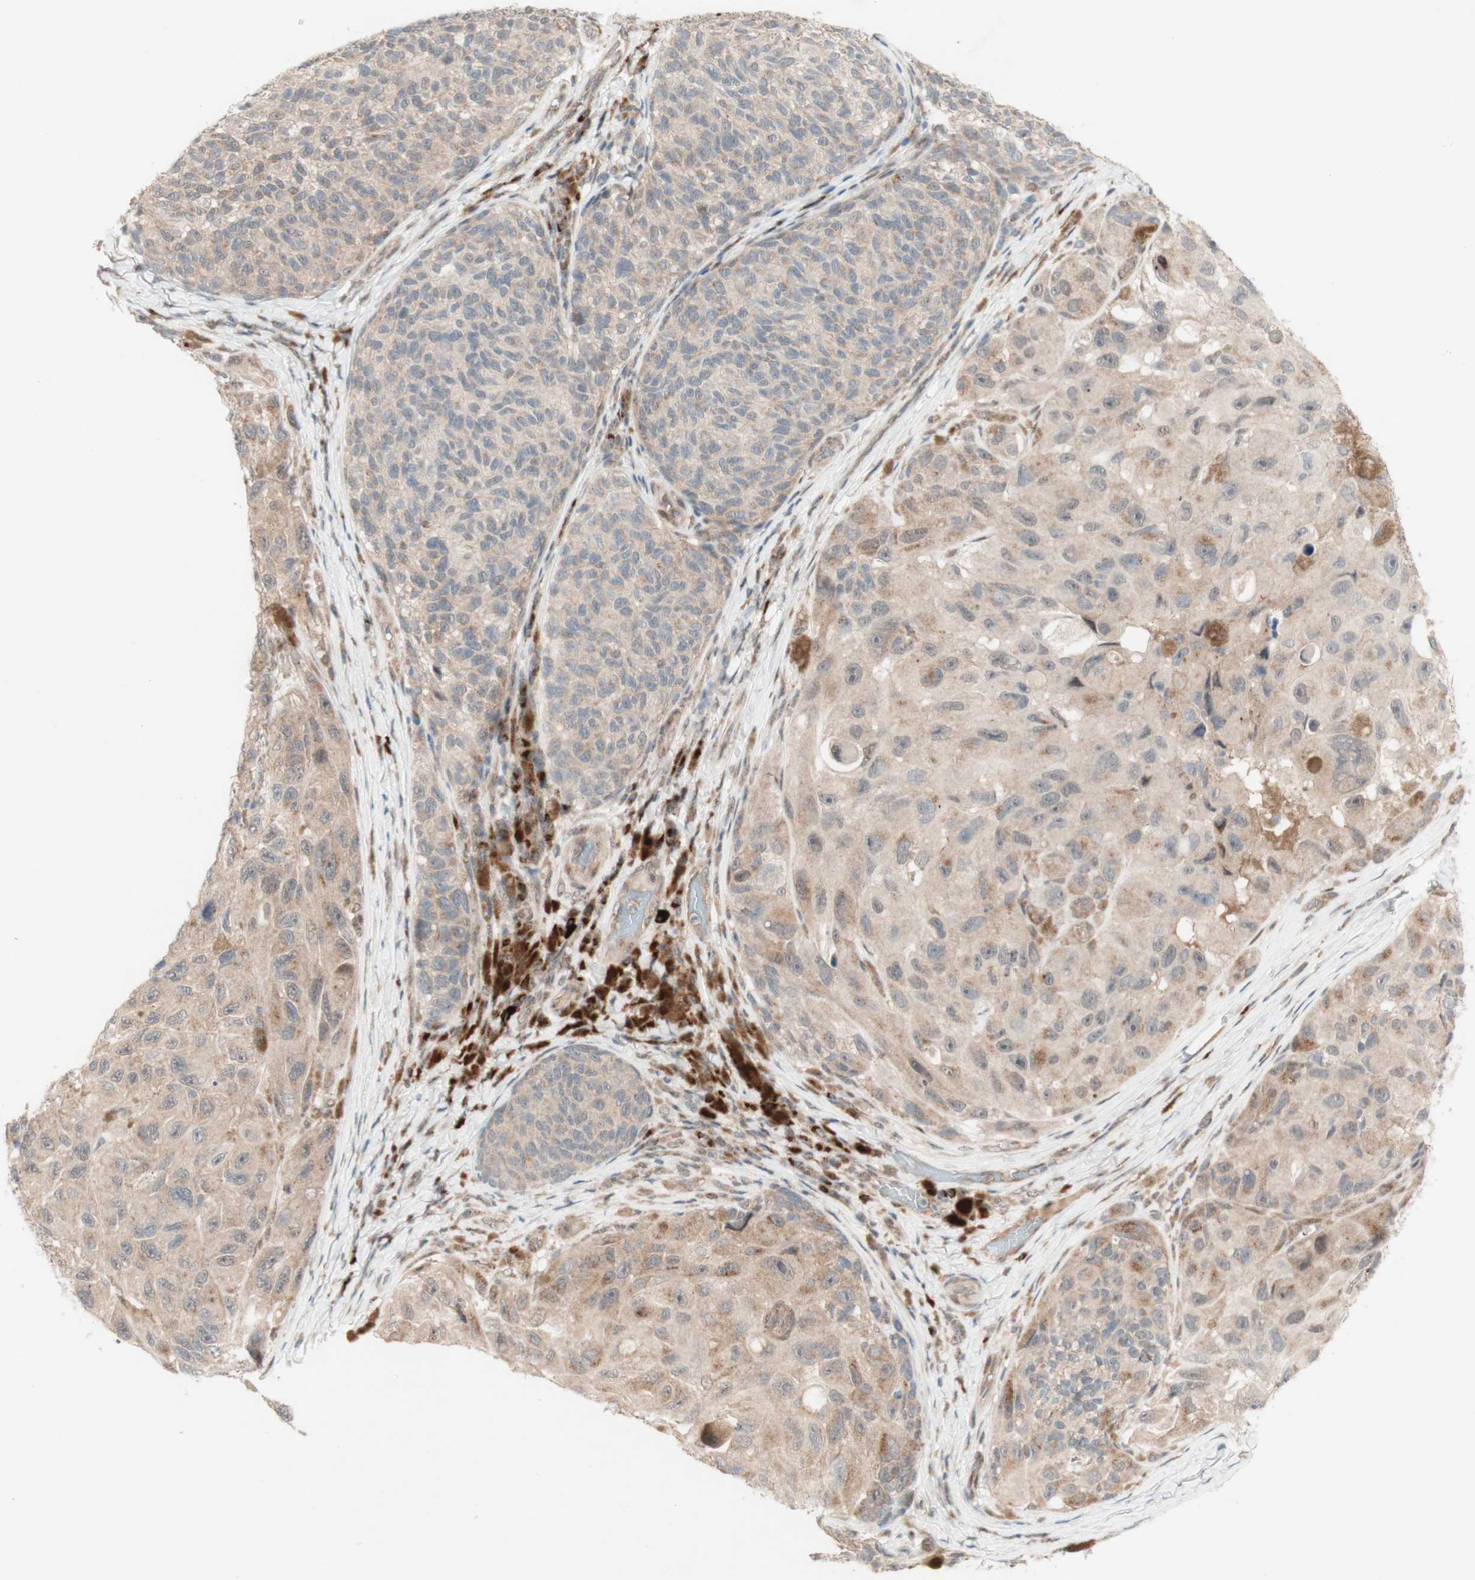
{"staining": {"intensity": "moderate", "quantity": ">75%", "location": "cytoplasmic/membranous,nuclear"}, "tissue": "melanoma", "cell_type": "Tumor cells", "image_type": "cancer", "snomed": [{"axis": "morphology", "description": "Malignant melanoma, NOS"}, {"axis": "topography", "description": "Skin"}], "caption": "Human melanoma stained with a brown dye shows moderate cytoplasmic/membranous and nuclear positive staining in about >75% of tumor cells.", "gene": "CYLD", "patient": {"sex": "female", "age": 73}}